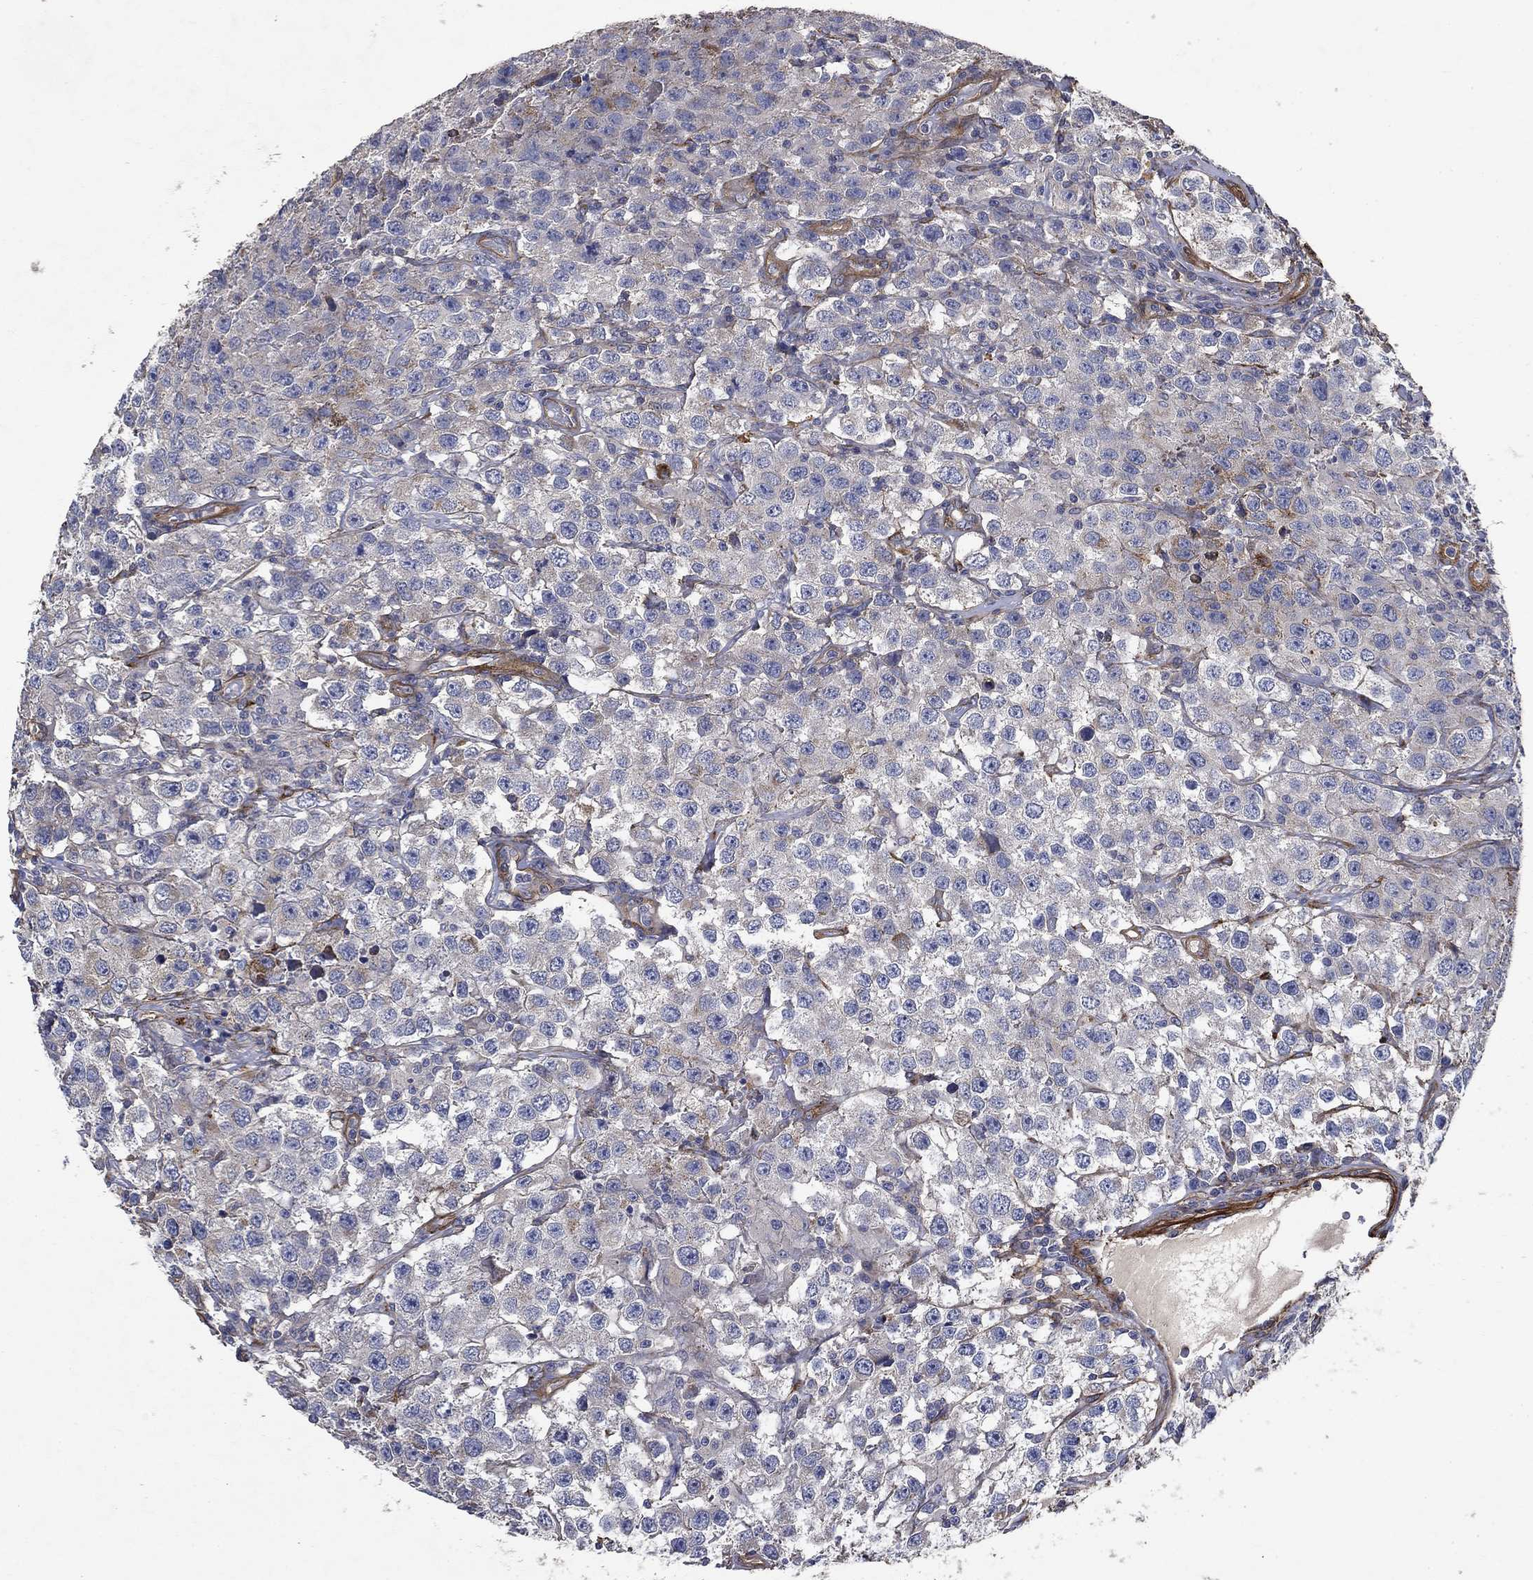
{"staining": {"intensity": "negative", "quantity": "none", "location": "none"}, "tissue": "testis cancer", "cell_type": "Tumor cells", "image_type": "cancer", "snomed": [{"axis": "morphology", "description": "Seminoma, NOS"}, {"axis": "topography", "description": "Testis"}], "caption": "A photomicrograph of seminoma (testis) stained for a protein reveals no brown staining in tumor cells.", "gene": "COL4A2", "patient": {"sex": "male", "age": 52}}